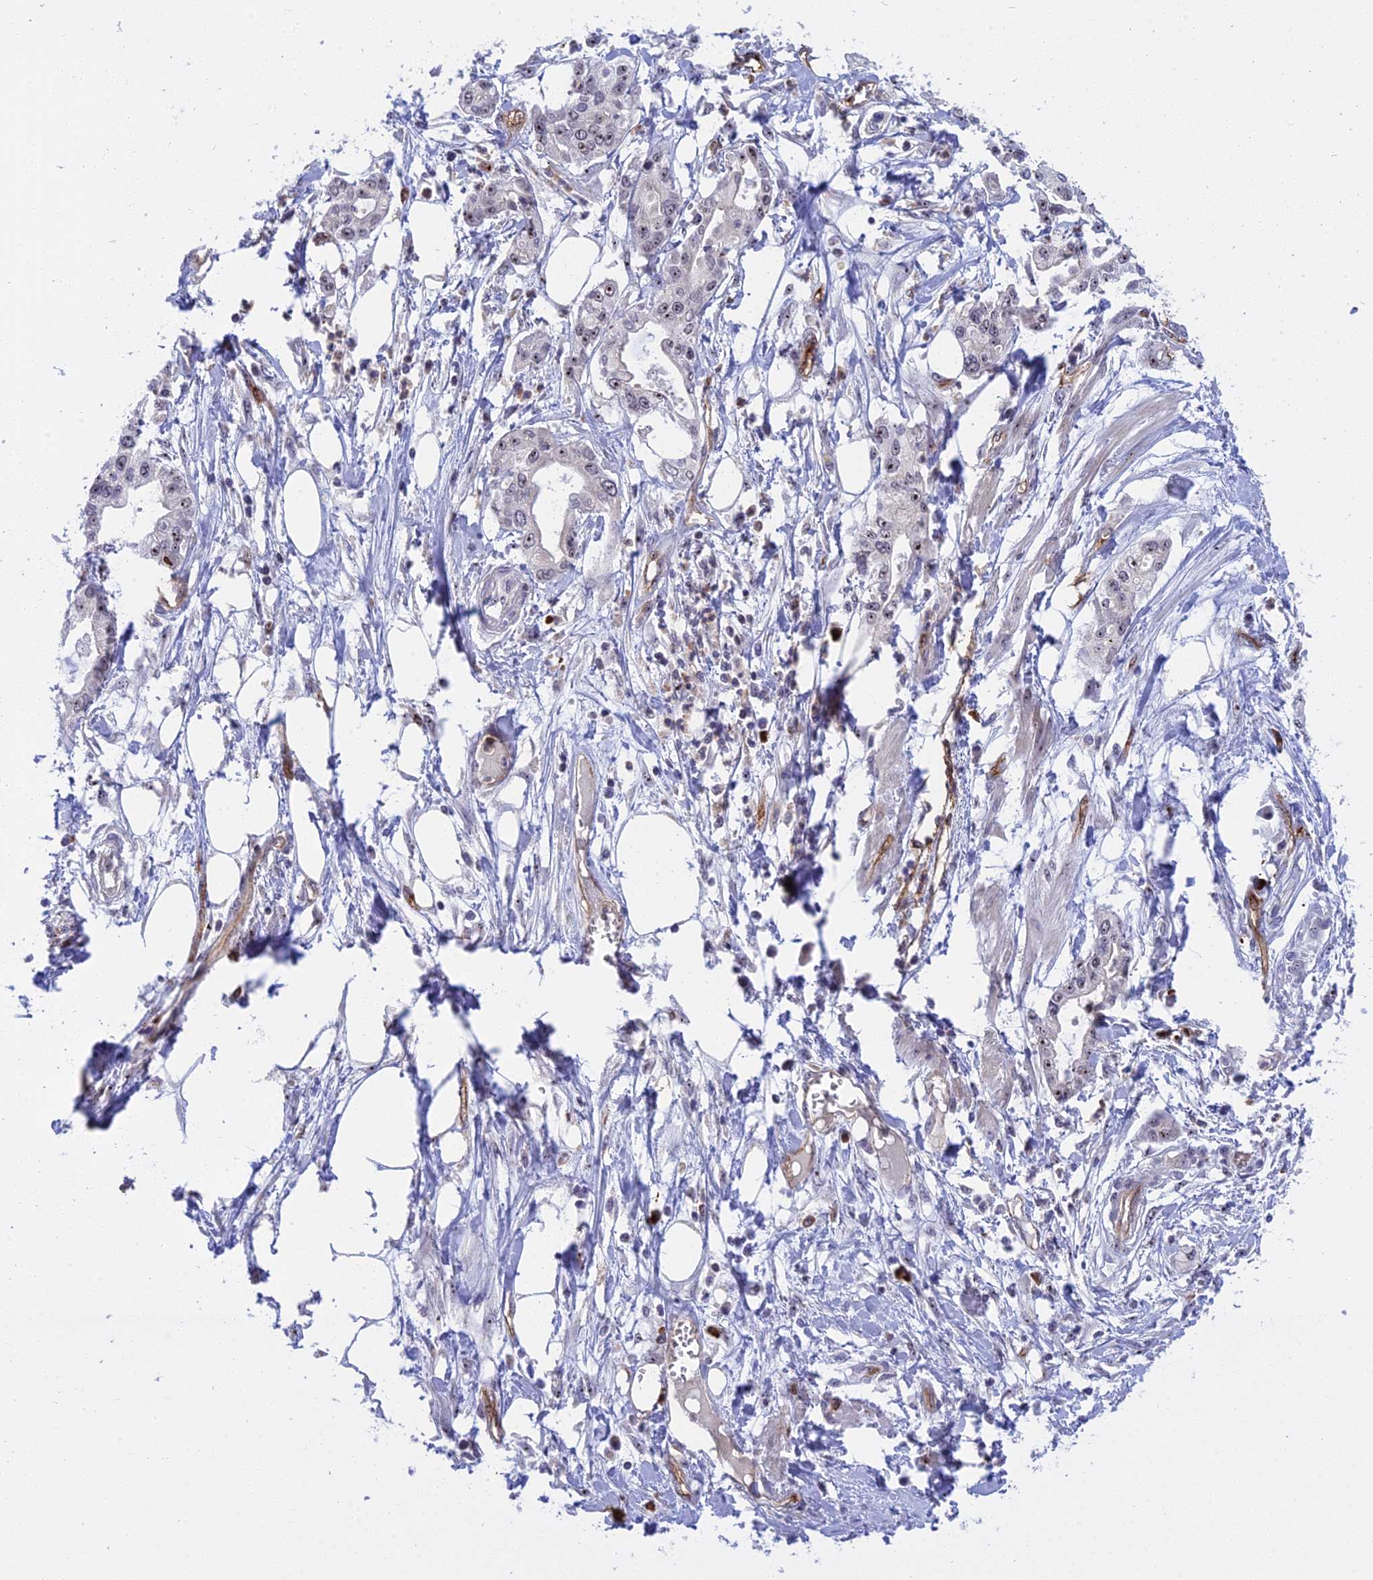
{"staining": {"intensity": "weak", "quantity": "25%-75%", "location": "nuclear"}, "tissue": "pancreatic cancer", "cell_type": "Tumor cells", "image_type": "cancer", "snomed": [{"axis": "morphology", "description": "Adenocarcinoma, NOS"}, {"axis": "topography", "description": "Pancreas"}], "caption": "High-magnification brightfield microscopy of pancreatic cancer (adenocarcinoma) stained with DAB (brown) and counterstained with hematoxylin (blue). tumor cells exhibit weak nuclear expression is identified in approximately25%-75% of cells.", "gene": "MPND", "patient": {"sex": "male", "age": 68}}